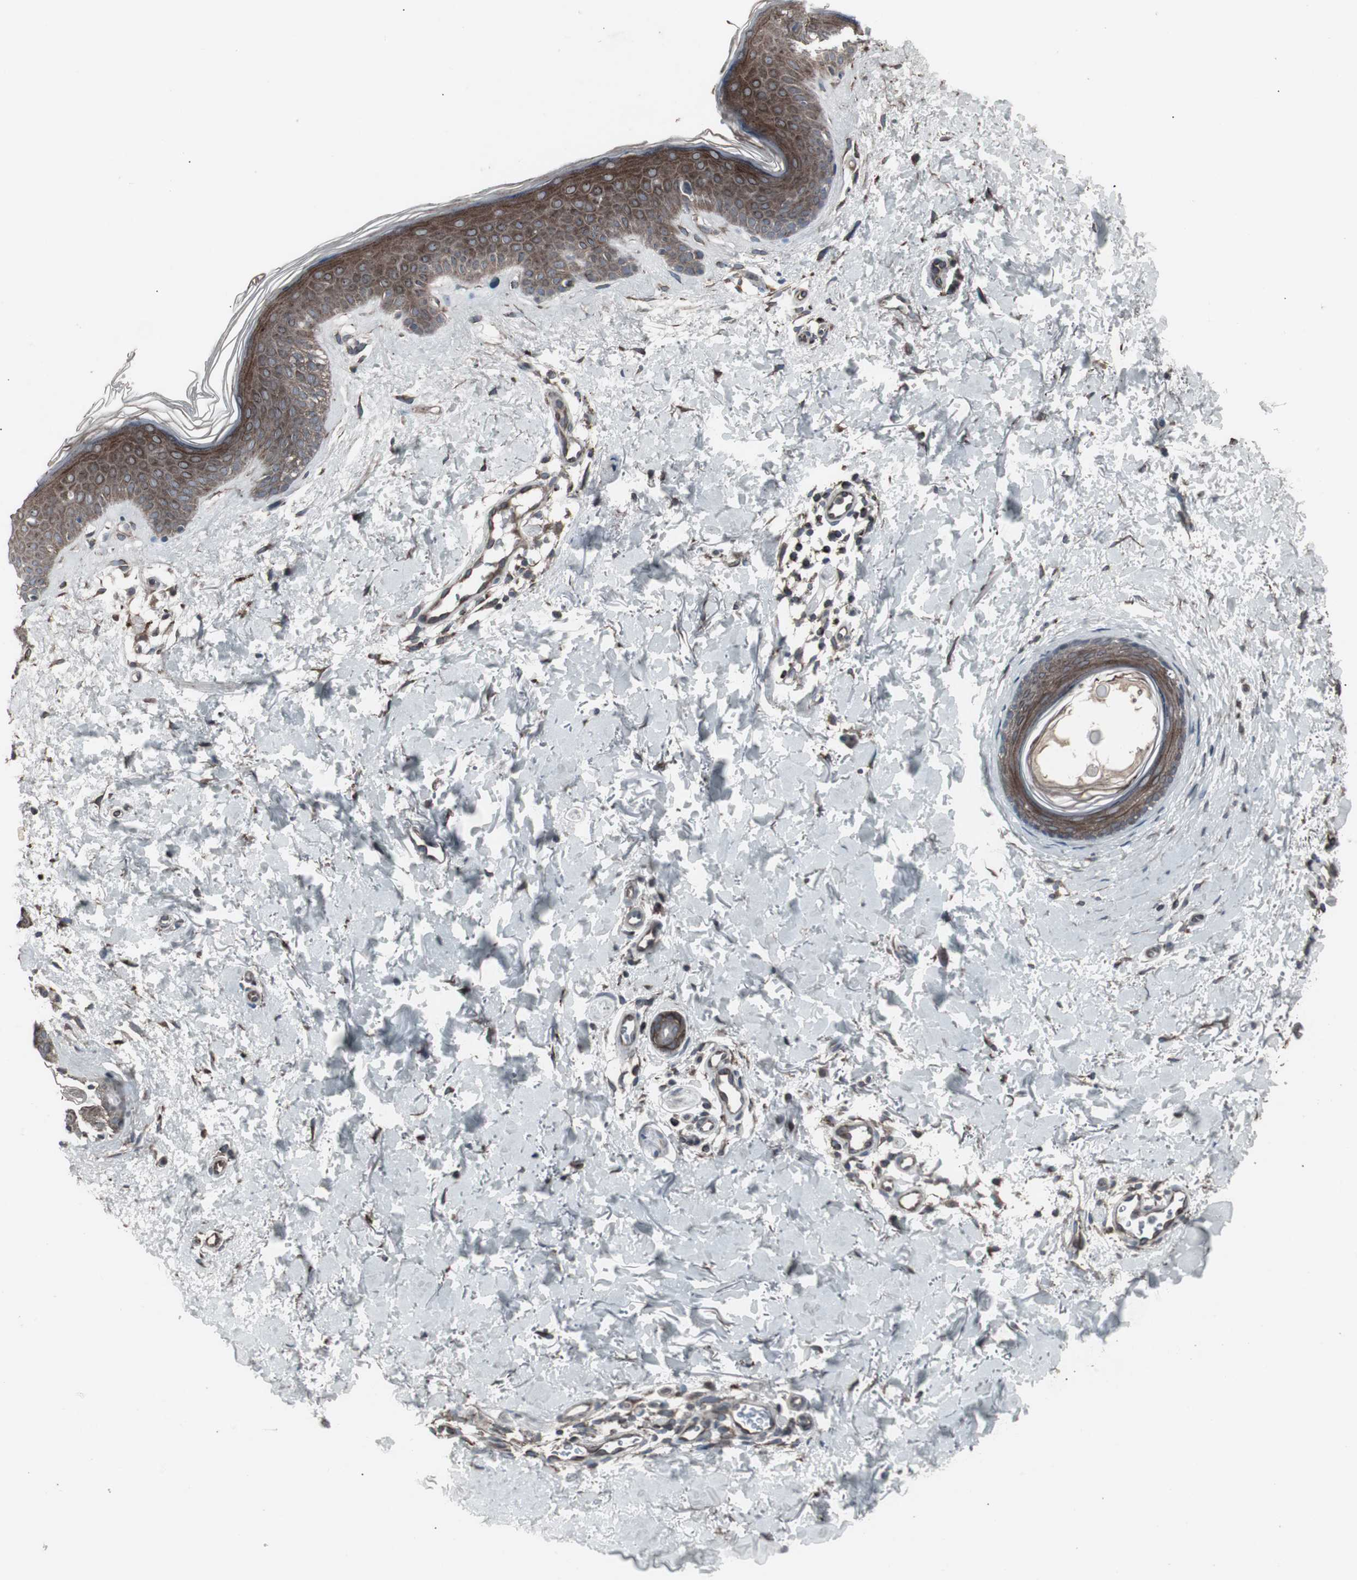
{"staining": {"intensity": "moderate", "quantity": ">75%", "location": "cytoplasmic/membranous"}, "tissue": "skin", "cell_type": "Fibroblasts", "image_type": "normal", "snomed": [{"axis": "morphology", "description": "Normal tissue, NOS"}, {"axis": "topography", "description": "Skin"}], "caption": "Skin was stained to show a protein in brown. There is medium levels of moderate cytoplasmic/membranous staining in about >75% of fibroblasts. Immunohistochemistry stains the protein in brown and the nuclei are stained blue.", "gene": "SSTR2", "patient": {"sex": "female", "age": 56}}